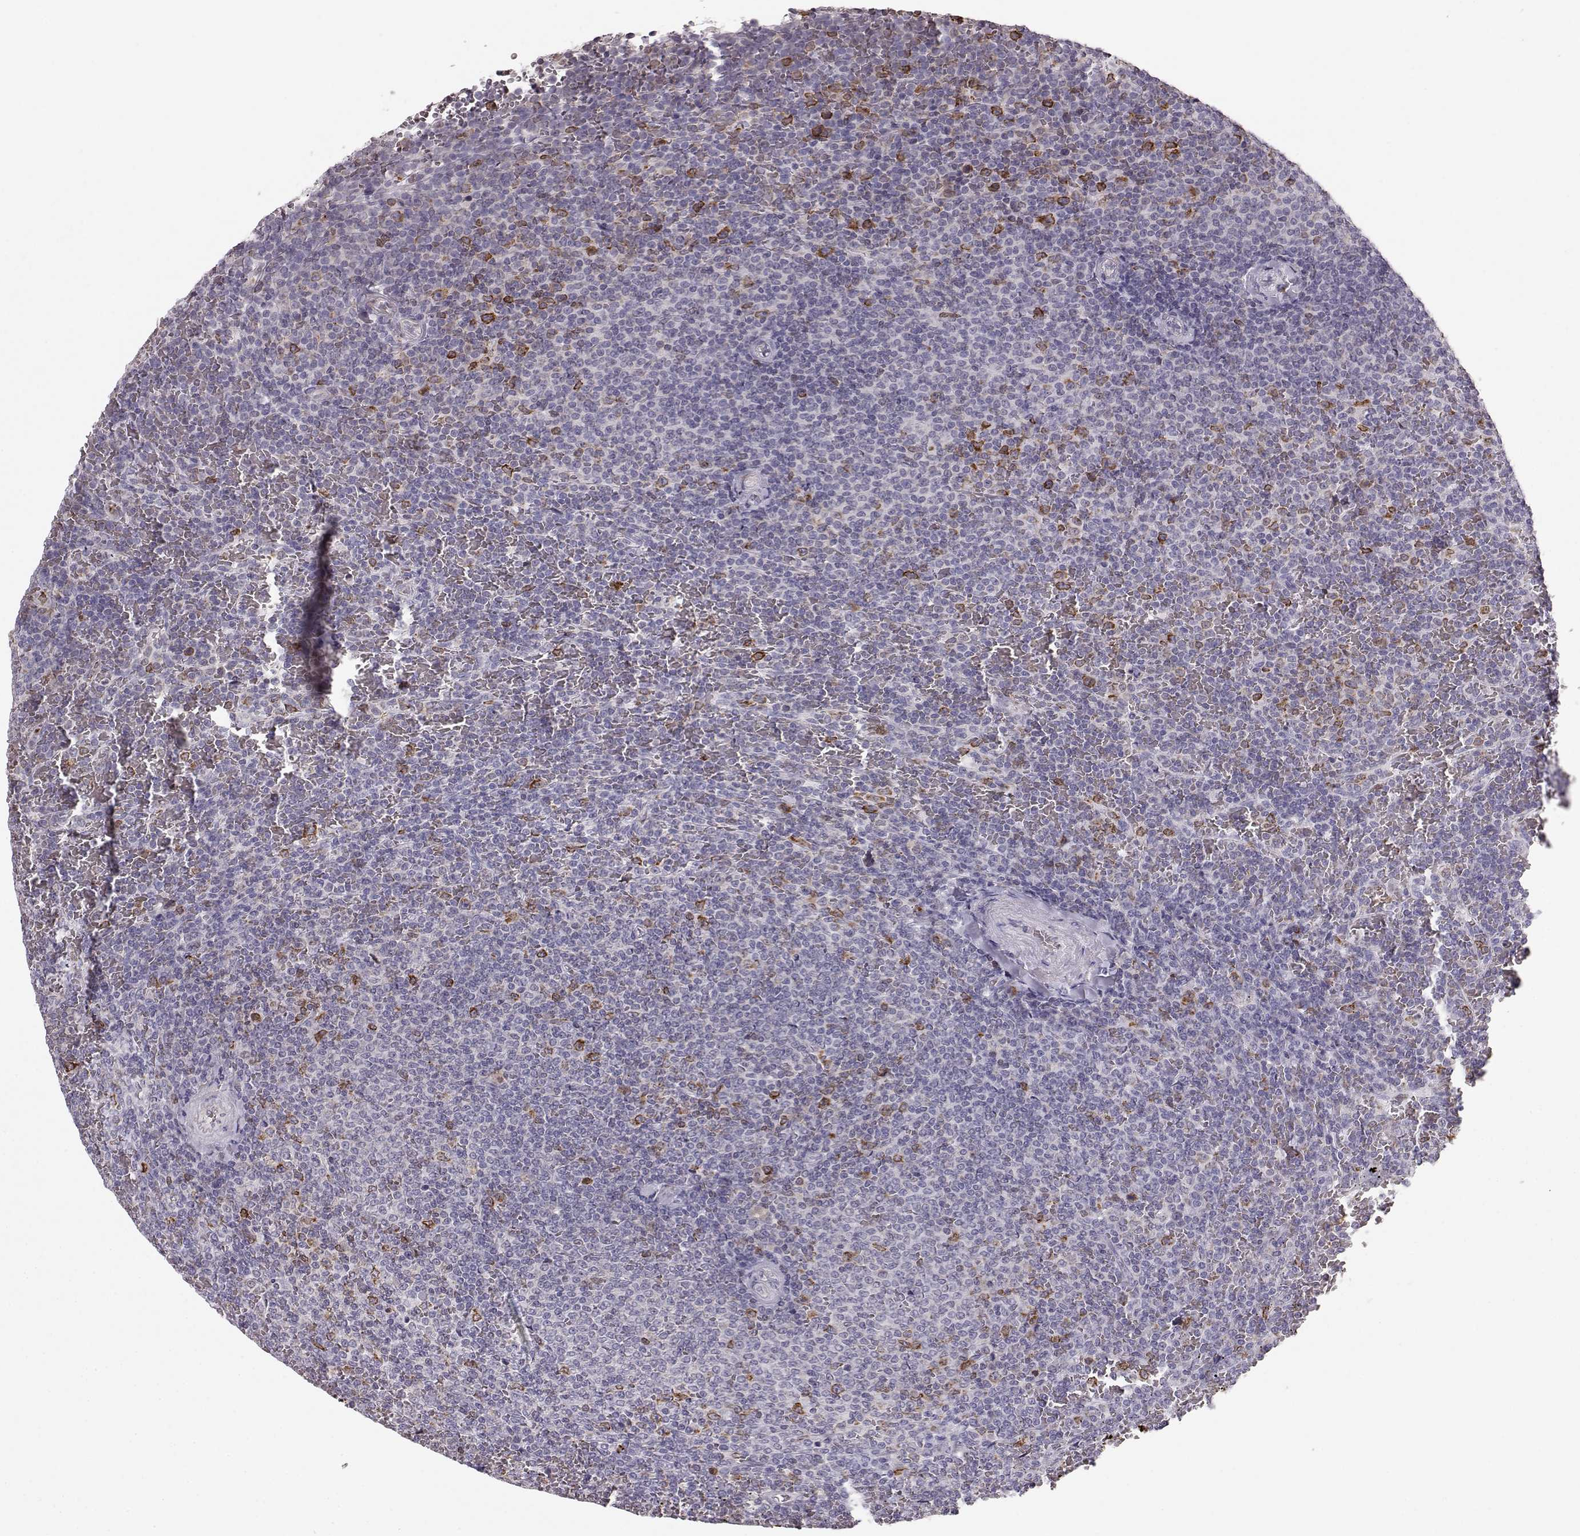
{"staining": {"intensity": "negative", "quantity": "none", "location": "none"}, "tissue": "lymphoma", "cell_type": "Tumor cells", "image_type": "cancer", "snomed": [{"axis": "morphology", "description": "Malignant lymphoma, non-Hodgkin's type, Low grade"}, {"axis": "topography", "description": "Spleen"}], "caption": "High magnification brightfield microscopy of lymphoma stained with DAB (3,3'-diaminobenzidine) (brown) and counterstained with hematoxylin (blue): tumor cells show no significant expression.", "gene": "ELOVL5", "patient": {"sex": "female", "age": 77}}